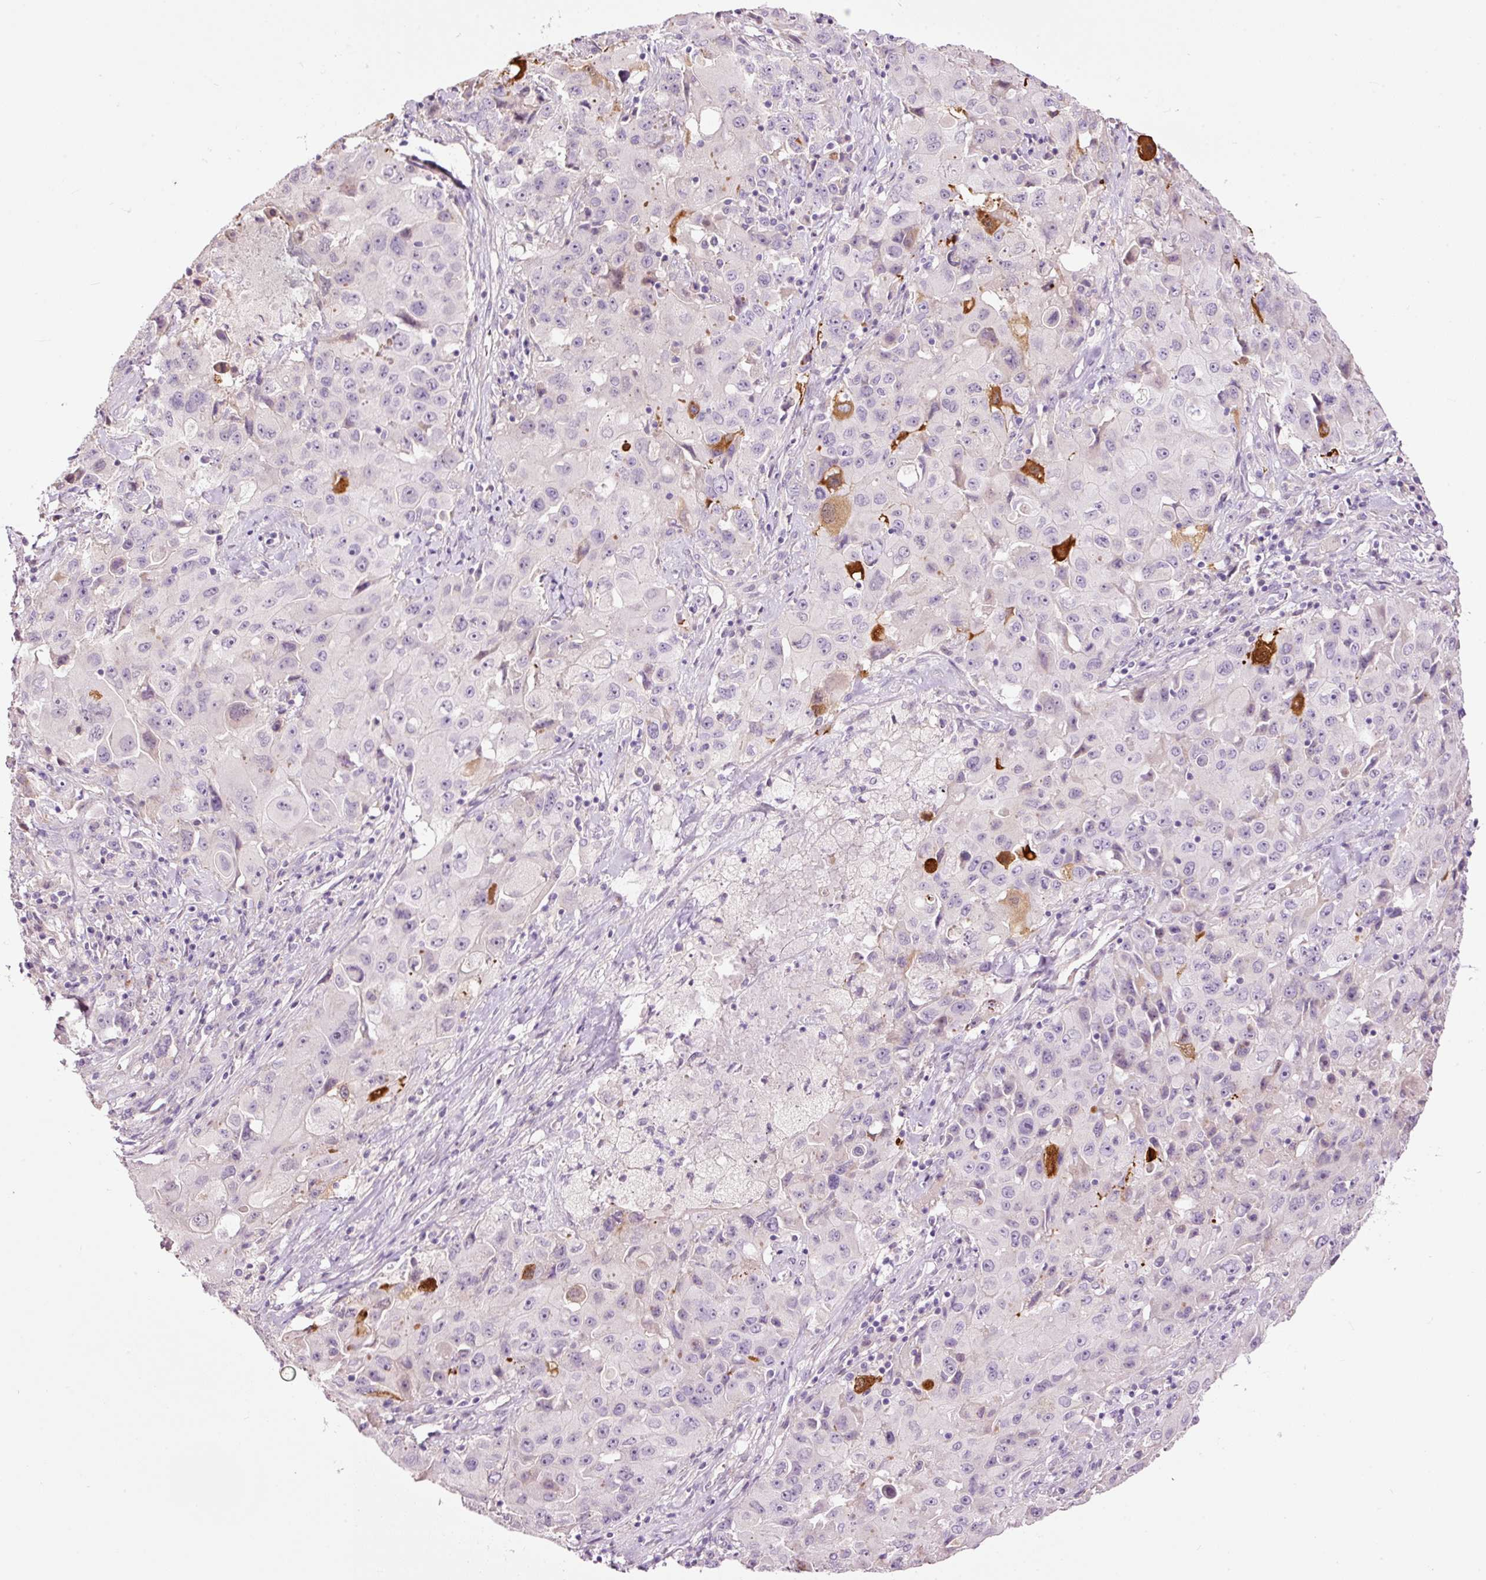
{"staining": {"intensity": "negative", "quantity": "none", "location": "none"}, "tissue": "lung cancer", "cell_type": "Tumor cells", "image_type": "cancer", "snomed": [{"axis": "morphology", "description": "Squamous cell carcinoma, NOS"}, {"axis": "topography", "description": "Lung"}], "caption": "High magnification brightfield microscopy of lung cancer stained with DAB (3,3'-diaminobenzidine) (brown) and counterstained with hematoxylin (blue): tumor cells show no significant expression. (Stains: DAB (3,3'-diaminobenzidine) immunohistochemistry (IHC) with hematoxylin counter stain, Microscopy: brightfield microscopy at high magnification).", "gene": "FCRL4", "patient": {"sex": "male", "age": 63}}